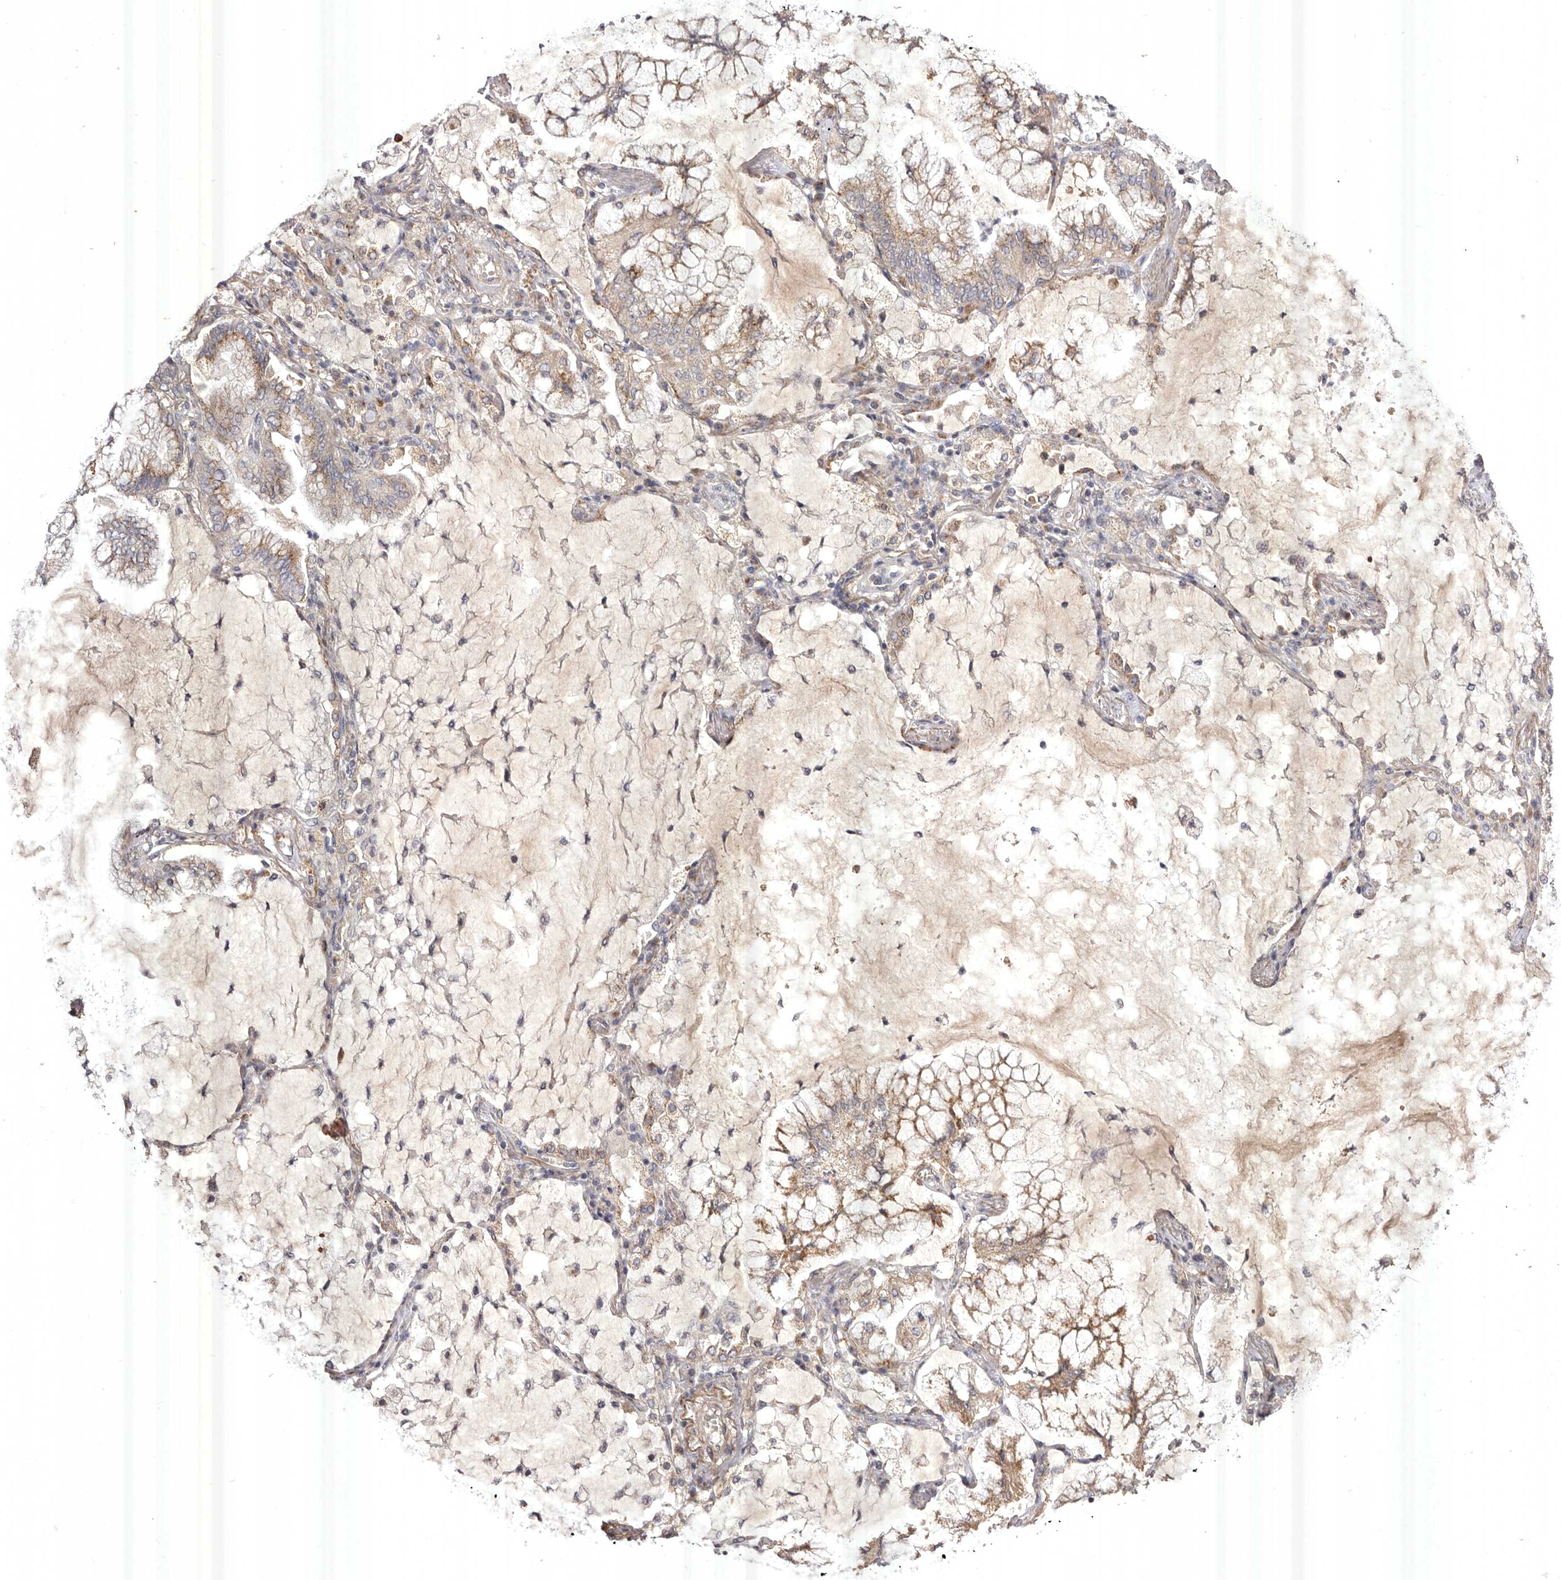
{"staining": {"intensity": "moderate", "quantity": "25%-75%", "location": "cytoplasmic/membranous"}, "tissue": "lung cancer", "cell_type": "Tumor cells", "image_type": "cancer", "snomed": [{"axis": "morphology", "description": "Adenocarcinoma, NOS"}, {"axis": "topography", "description": "Lung"}], "caption": "Lung cancer (adenocarcinoma) tissue shows moderate cytoplasmic/membranous expression in approximately 25%-75% of tumor cells, visualized by immunohistochemistry.", "gene": "USP24", "patient": {"sex": "female", "age": 70}}